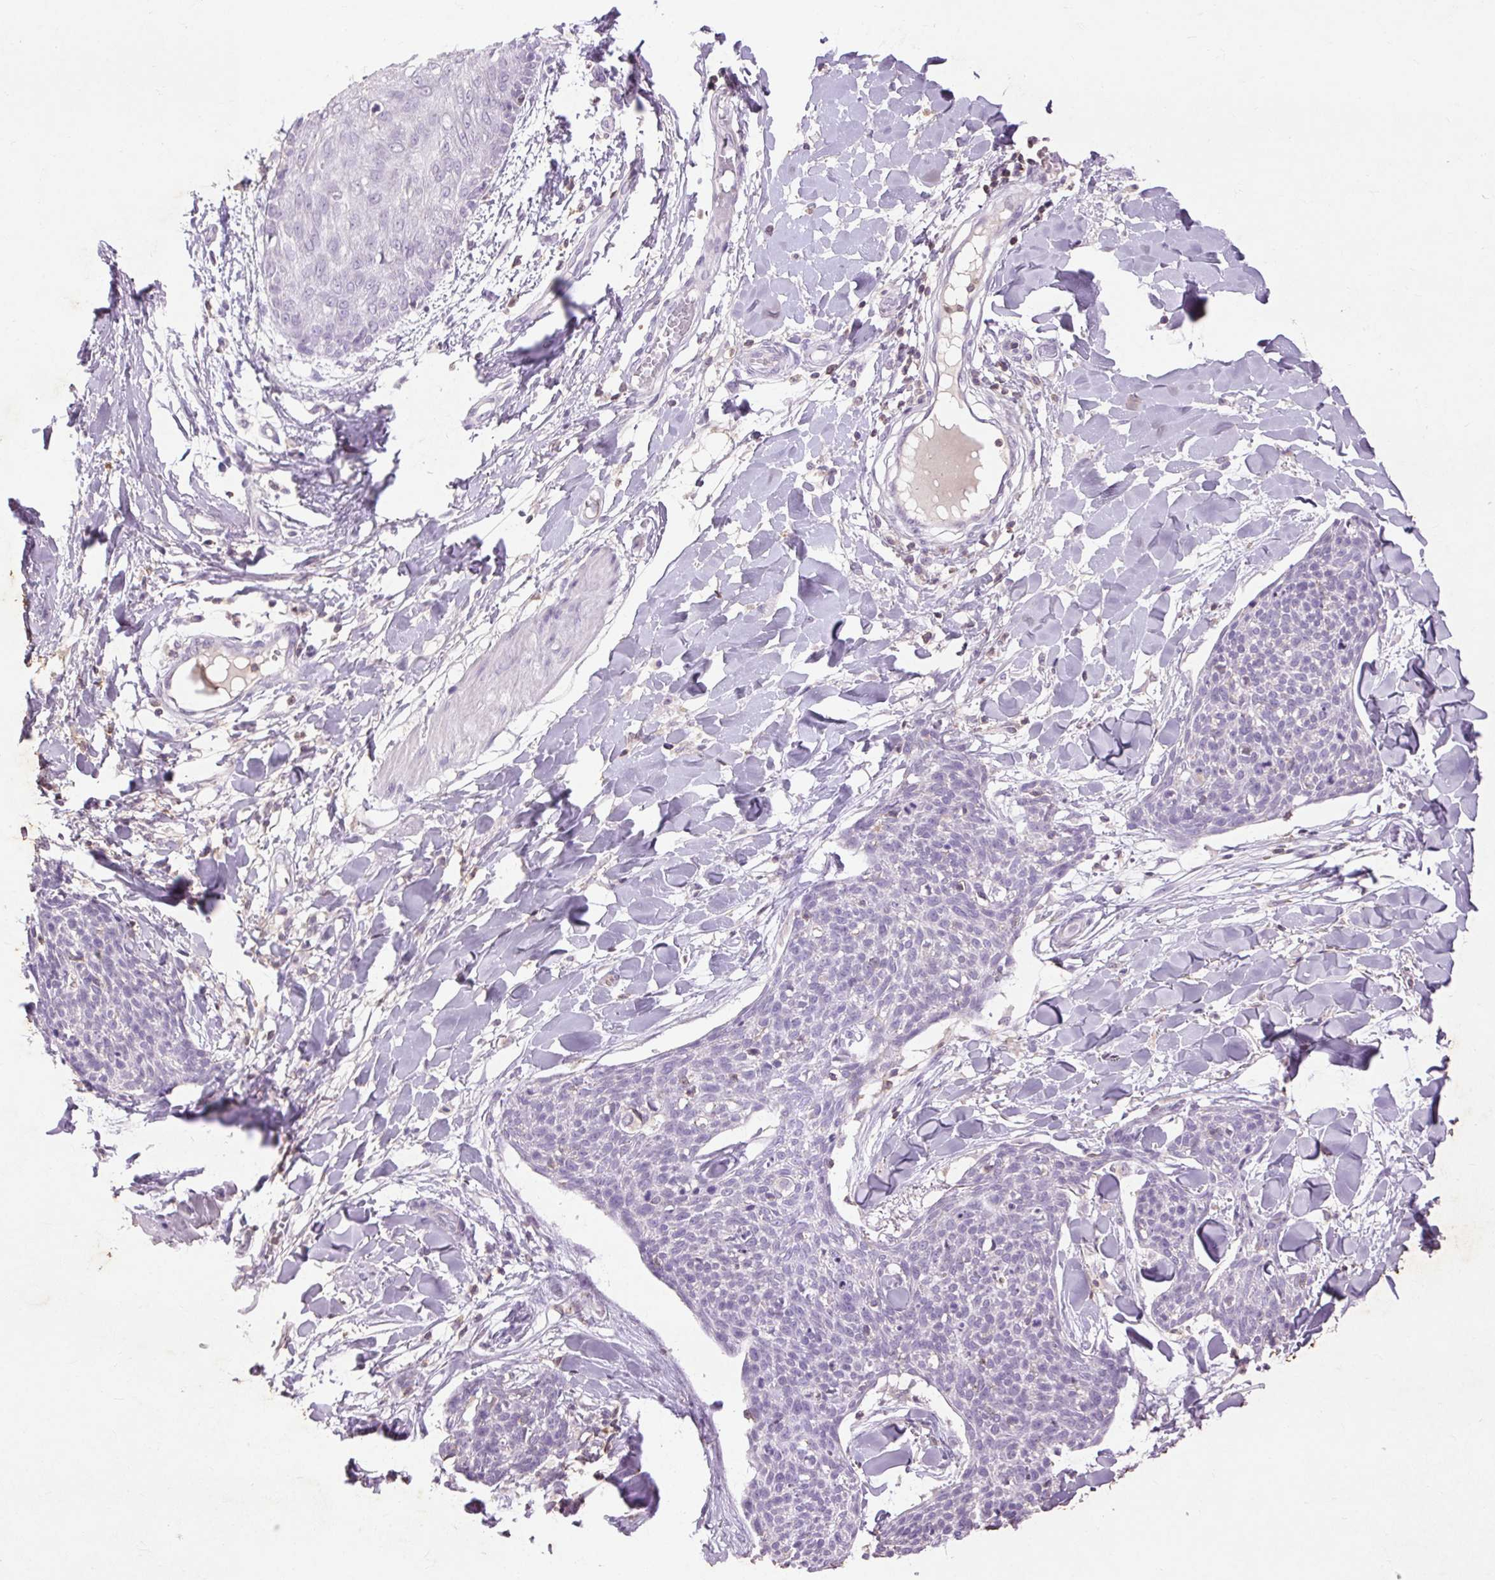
{"staining": {"intensity": "negative", "quantity": "none", "location": "none"}, "tissue": "skin cancer", "cell_type": "Tumor cells", "image_type": "cancer", "snomed": [{"axis": "morphology", "description": "Squamous cell carcinoma, NOS"}, {"axis": "topography", "description": "Skin"}, {"axis": "topography", "description": "Vulva"}], "caption": "Immunohistochemistry image of neoplastic tissue: skin cancer stained with DAB (3,3'-diaminobenzidine) exhibits no significant protein positivity in tumor cells.", "gene": "FNDC7", "patient": {"sex": "female", "age": 75}}